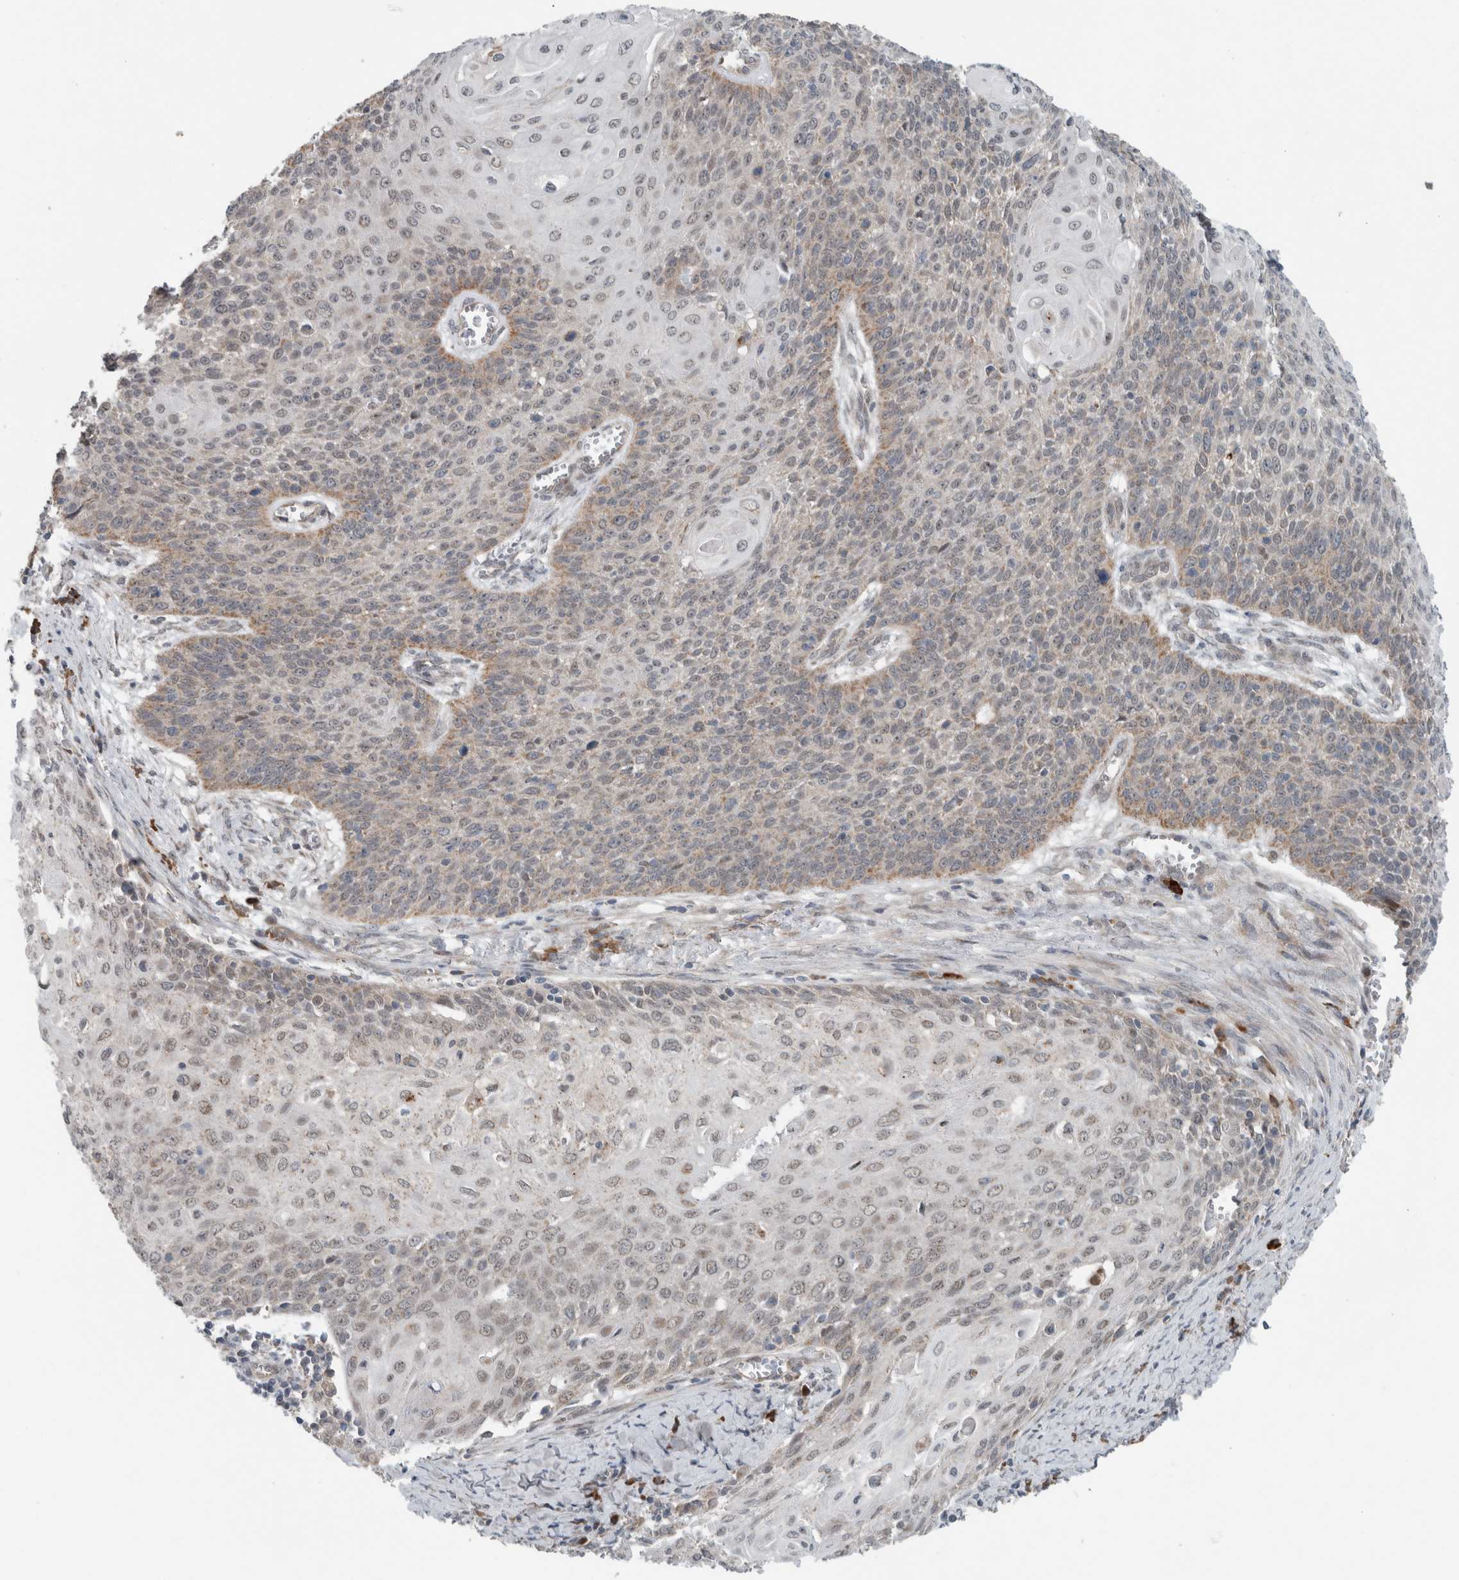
{"staining": {"intensity": "weak", "quantity": "<25%", "location": "cytoplasmic/membranous"}, "tissue": "cervical cancer", "cell_type": "Tumor cells", "image_type": "cancer", "snomed": [{"axis": "morphology", "description": "Squamous cell carcinoma, NOS"}, {"axis": "topography", "description": "Cervix"}], "caption": "IHC histopathology image of human squamous cell carcinoma (cervical) stained for a protein (brown), which shows no positivity in tumor cells.", "gene": "GBA2", "patient": {"sex": "female", "age": 39}}